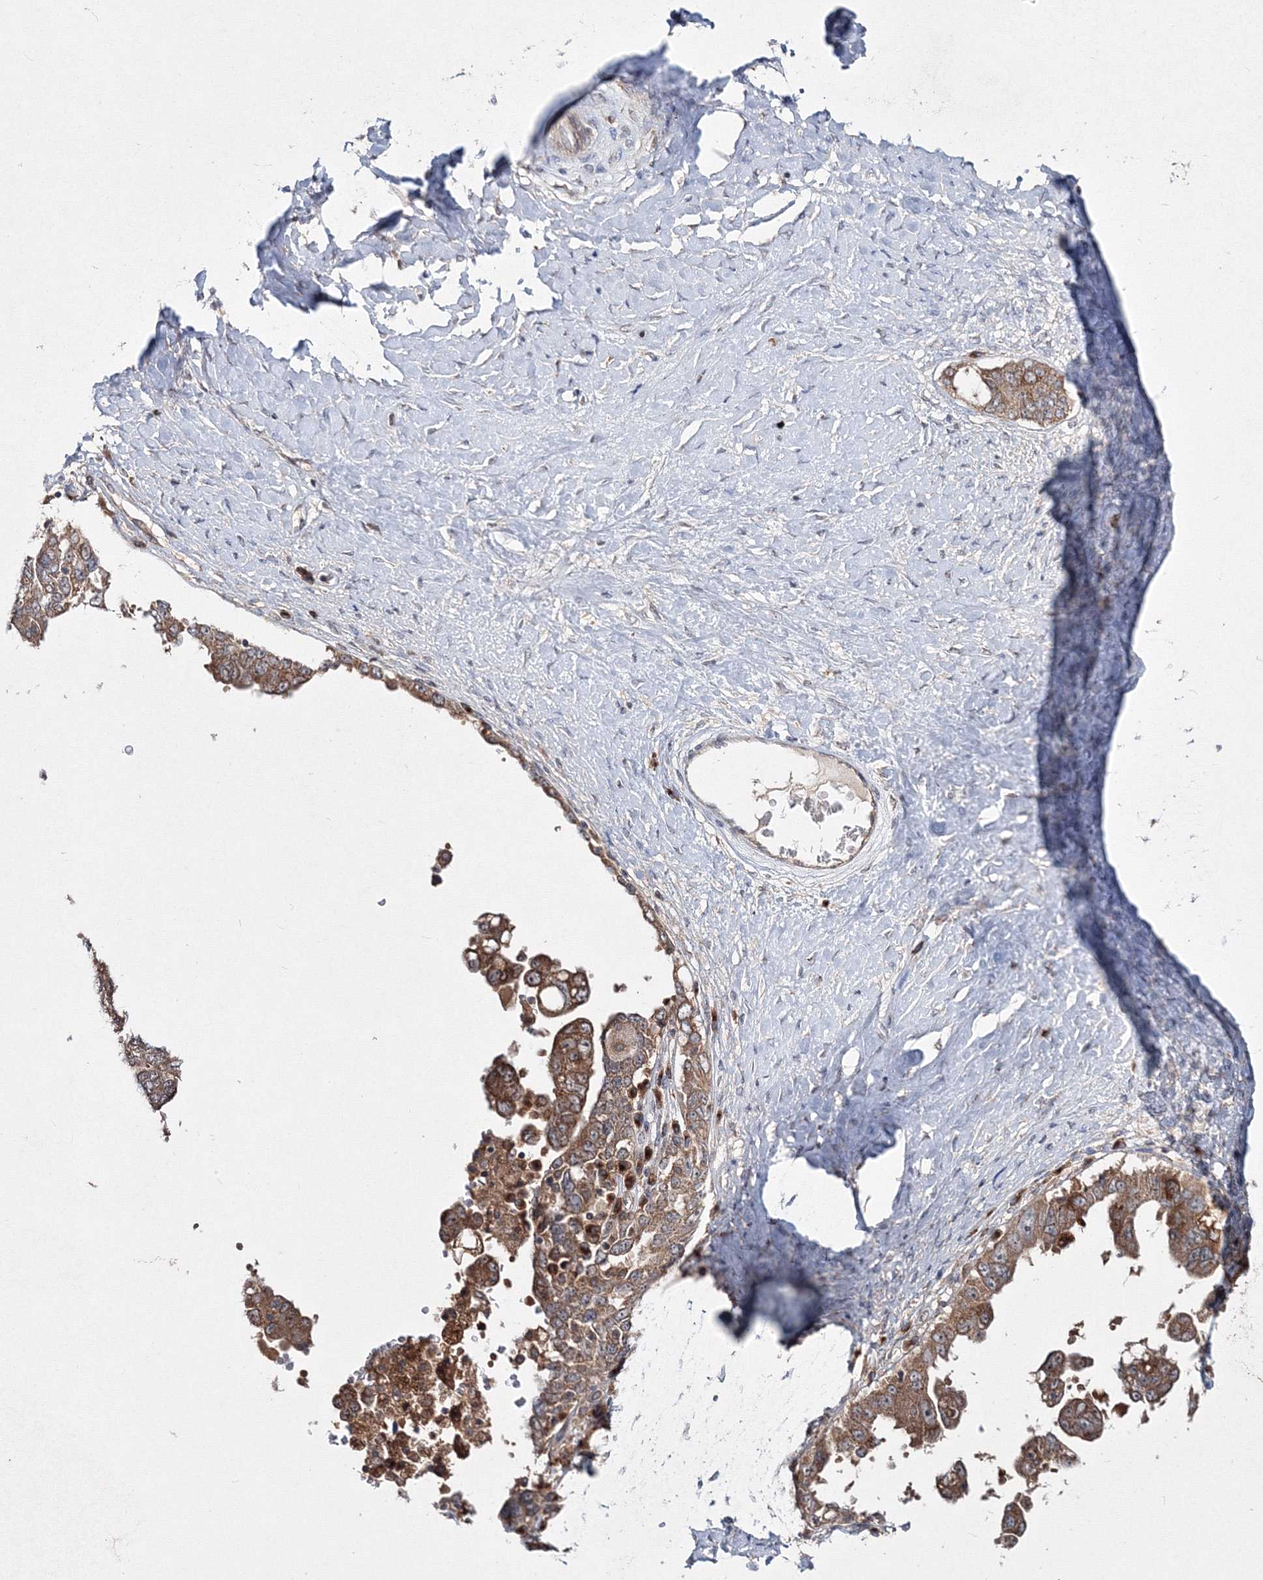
{"staining": {"intensity": "moderate", "quantity": ">75%", "location": "cytoplasmic/membranous"}, "tissue": "ovarian cancer", "cell_type": "Tumor cells", "image_type": "cancer", "snomed": [{"axis": "morphology", "description": "Carcinoma, endometroid"}, {"axis": "topography", "description": "Ovary"}], "caption": "High-magnification brightfield microscopy of ovarian cancer (endometroid carcinoma) stained with DAB (3,3'-diaminobenzidine) (brown) and counterstained with hematoxylin (blue). tumor cells exhibit moderate cytoplasmic/membranous staining is appreciated in approximately>75% of cells.", "gene": "PEX13", "patient": {"sex": "female", "age": 62}}